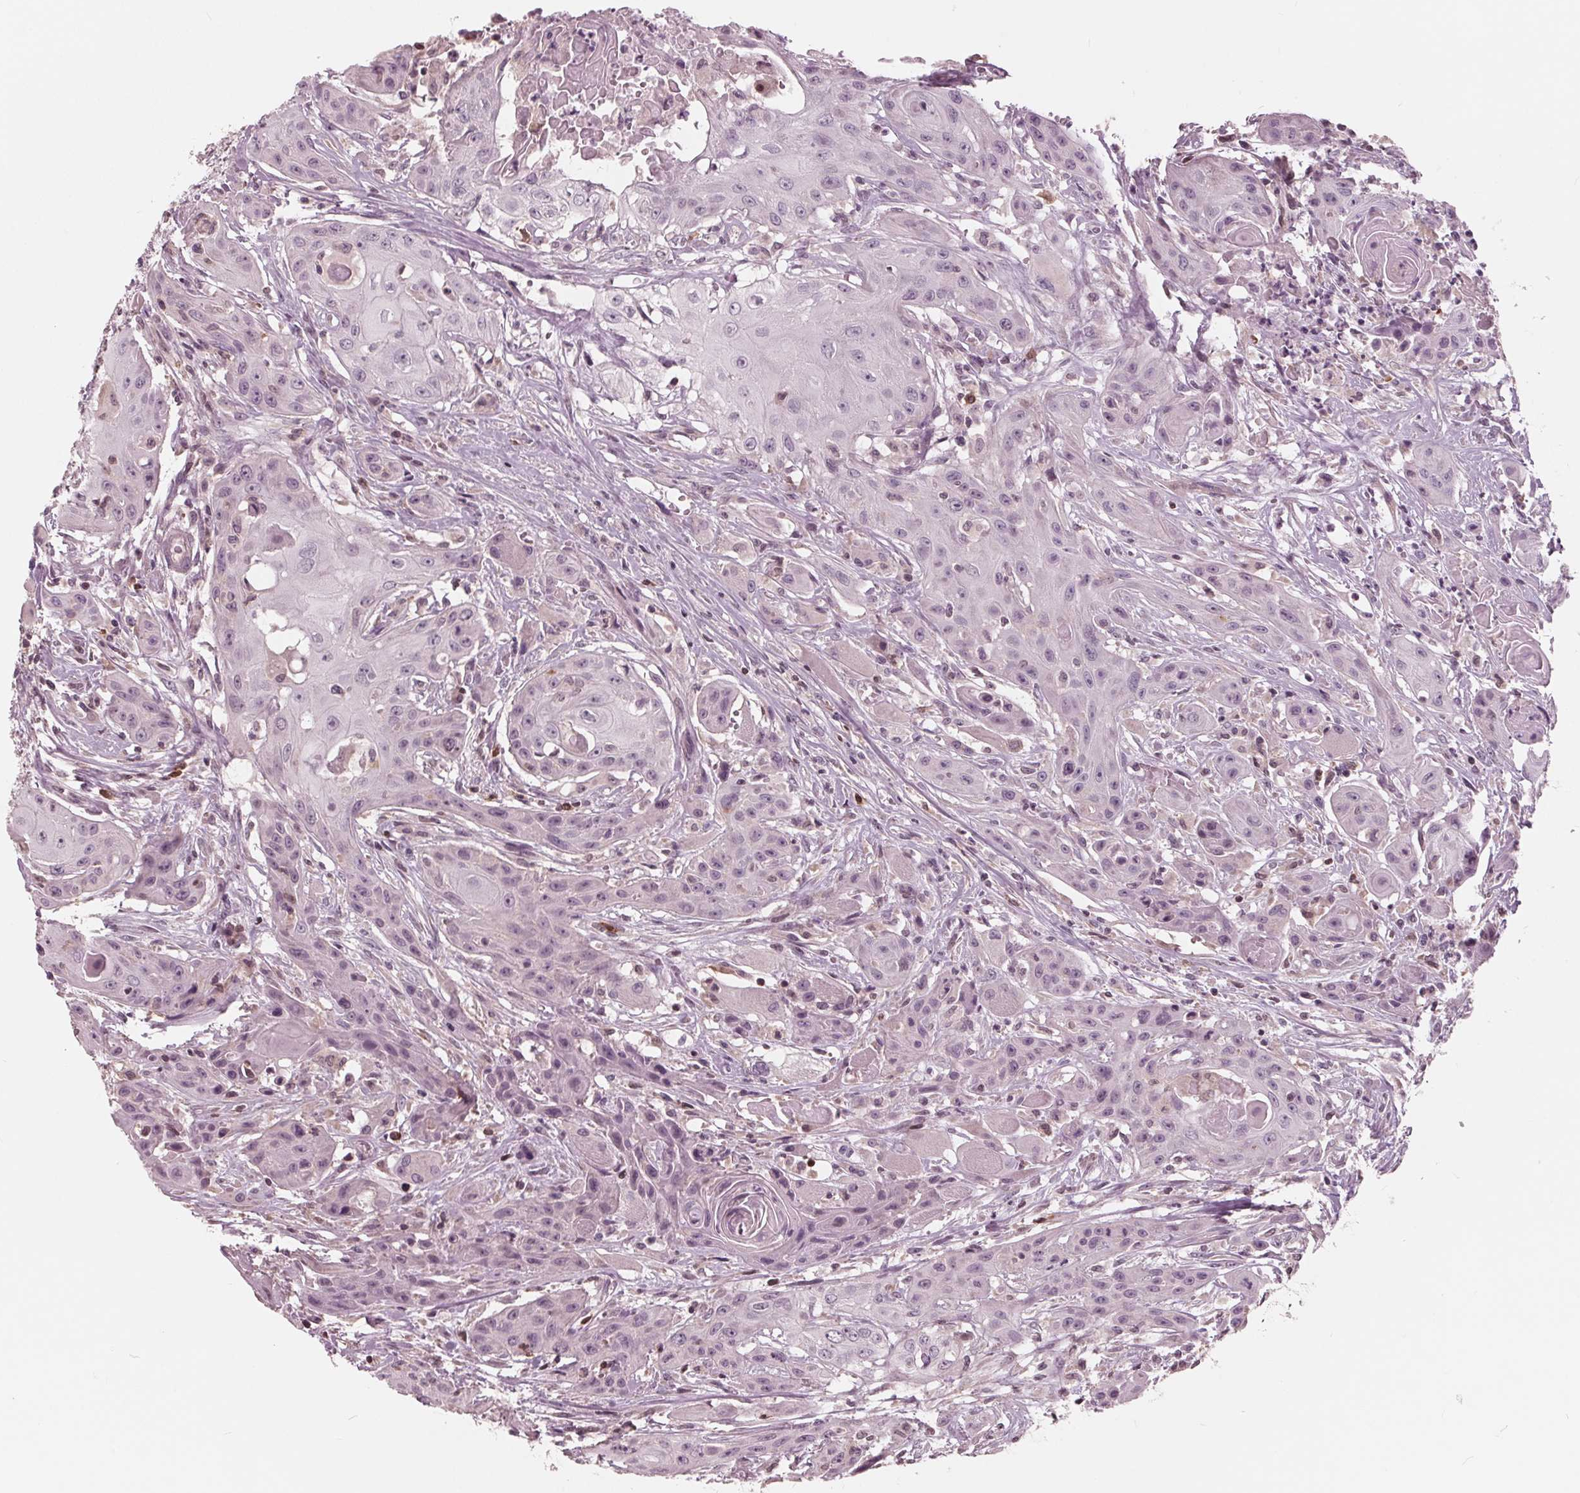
{"staining": {"intensity": "negative", "quantity": "none", "location": "none"}, "tissue": "head and neck cancer", "cell_type": "Tumor cells", "image_type": "cancer", "snomed": [{"axis": "morphology", "description": "Squamous cell carcinoma, NOS"}, {"axis": "topography", "description": "Oral tissue"}, {"axis": "topography", "description": "Head-Neck"}, {"axis": "topography", "description": "Neck, NOS"}], "caption": "IHC of head and neck cancer displays no staining in tumor cells.", "gene": "ING3", "patient": {"sex": "female", "age": 55}}